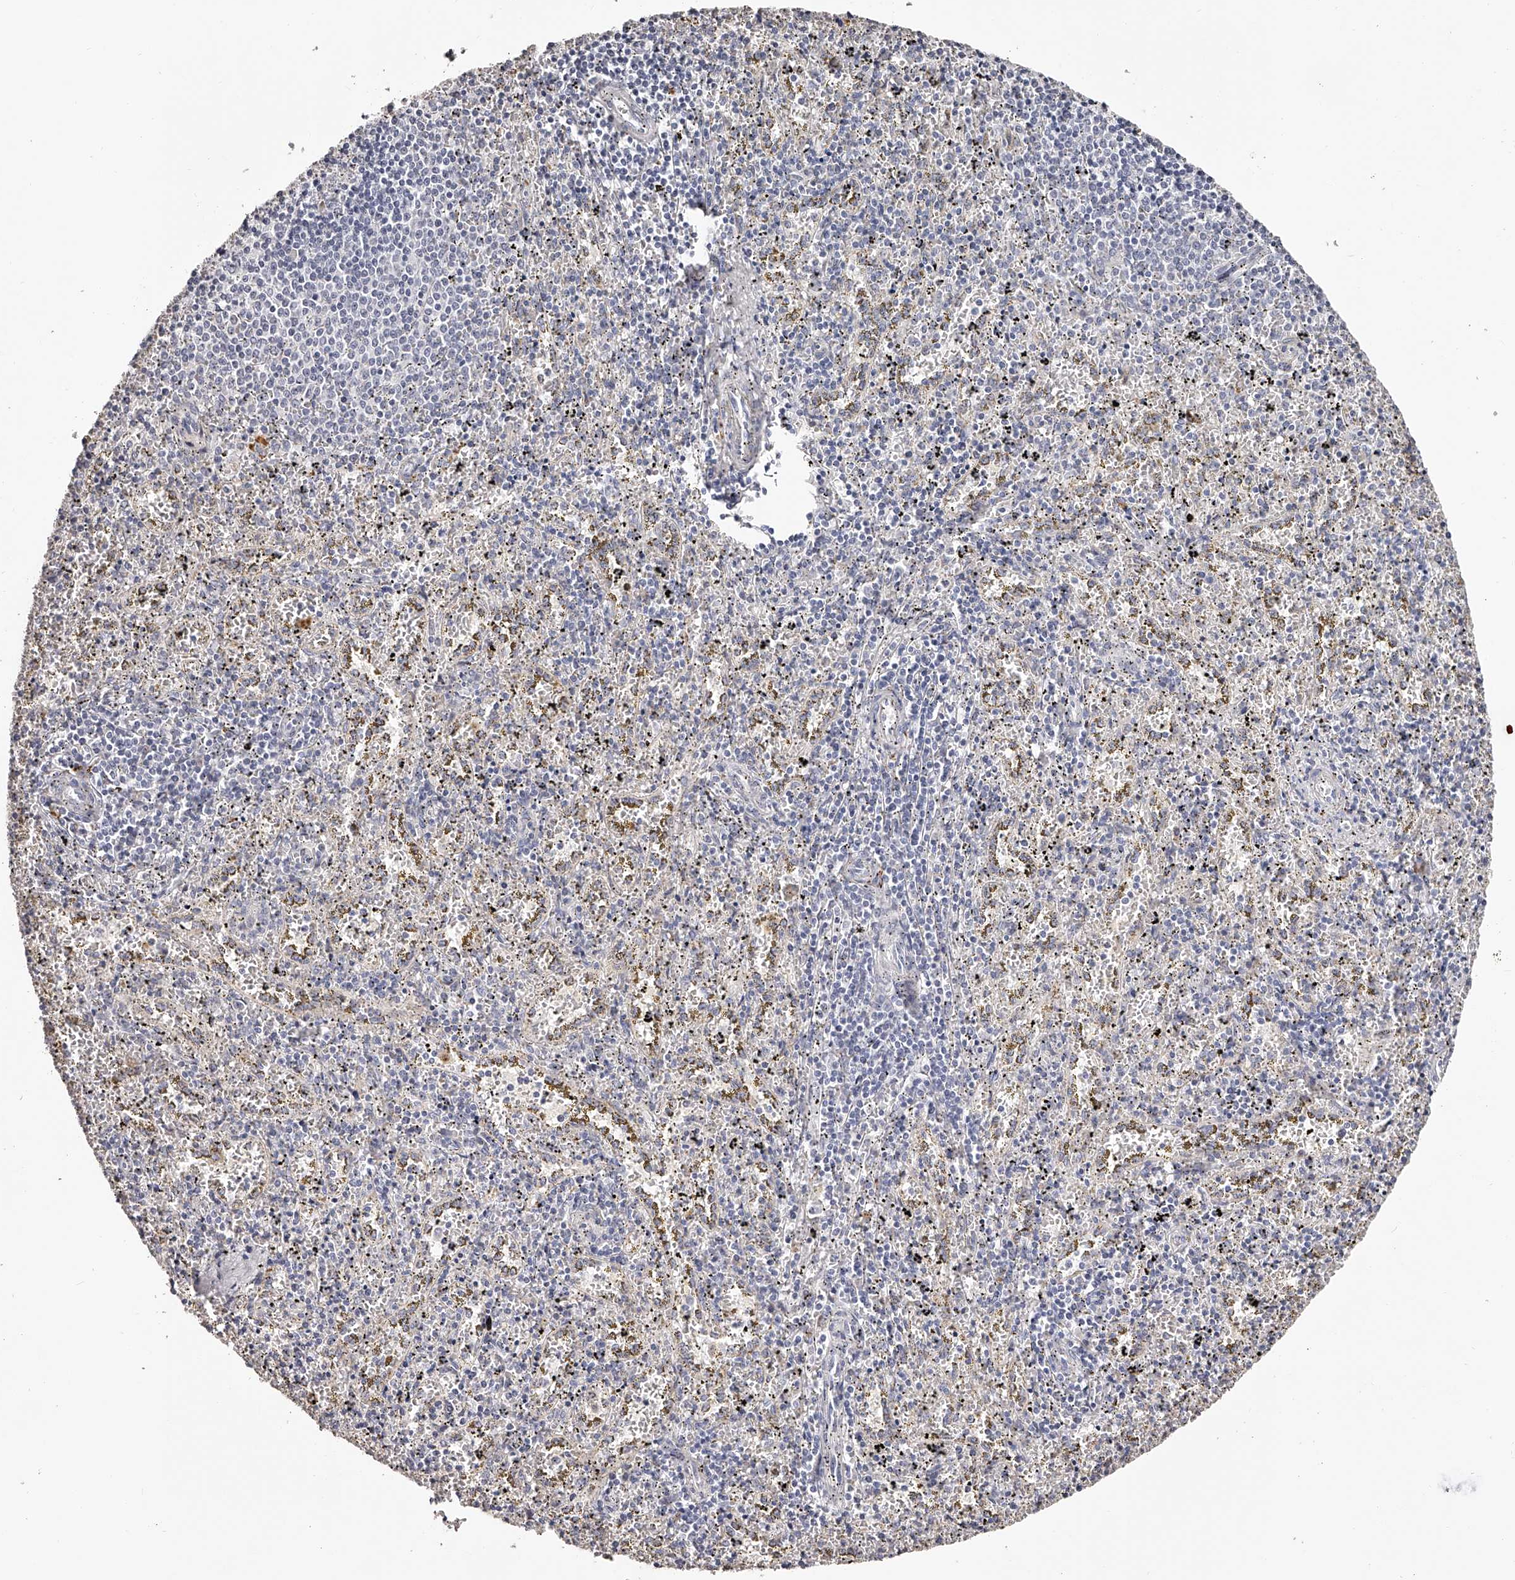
{"staining": {"intensity": "negative", "quantity": "none", "location": "none"}, "tissue": "spleen", "cell_type": "Cells in red pulp", "image_type": "normal", "snomed": [{"axis": "morphology", "description": "Normal tissue, NOS"}, {"axis": "topography", "description": "Spleen"}], "caption": "IHC of benign spleen exhibits no positivity in cells in red pulp.", "gene": "SLC35D3", "patient": {"sex": "male", "age": 11}}